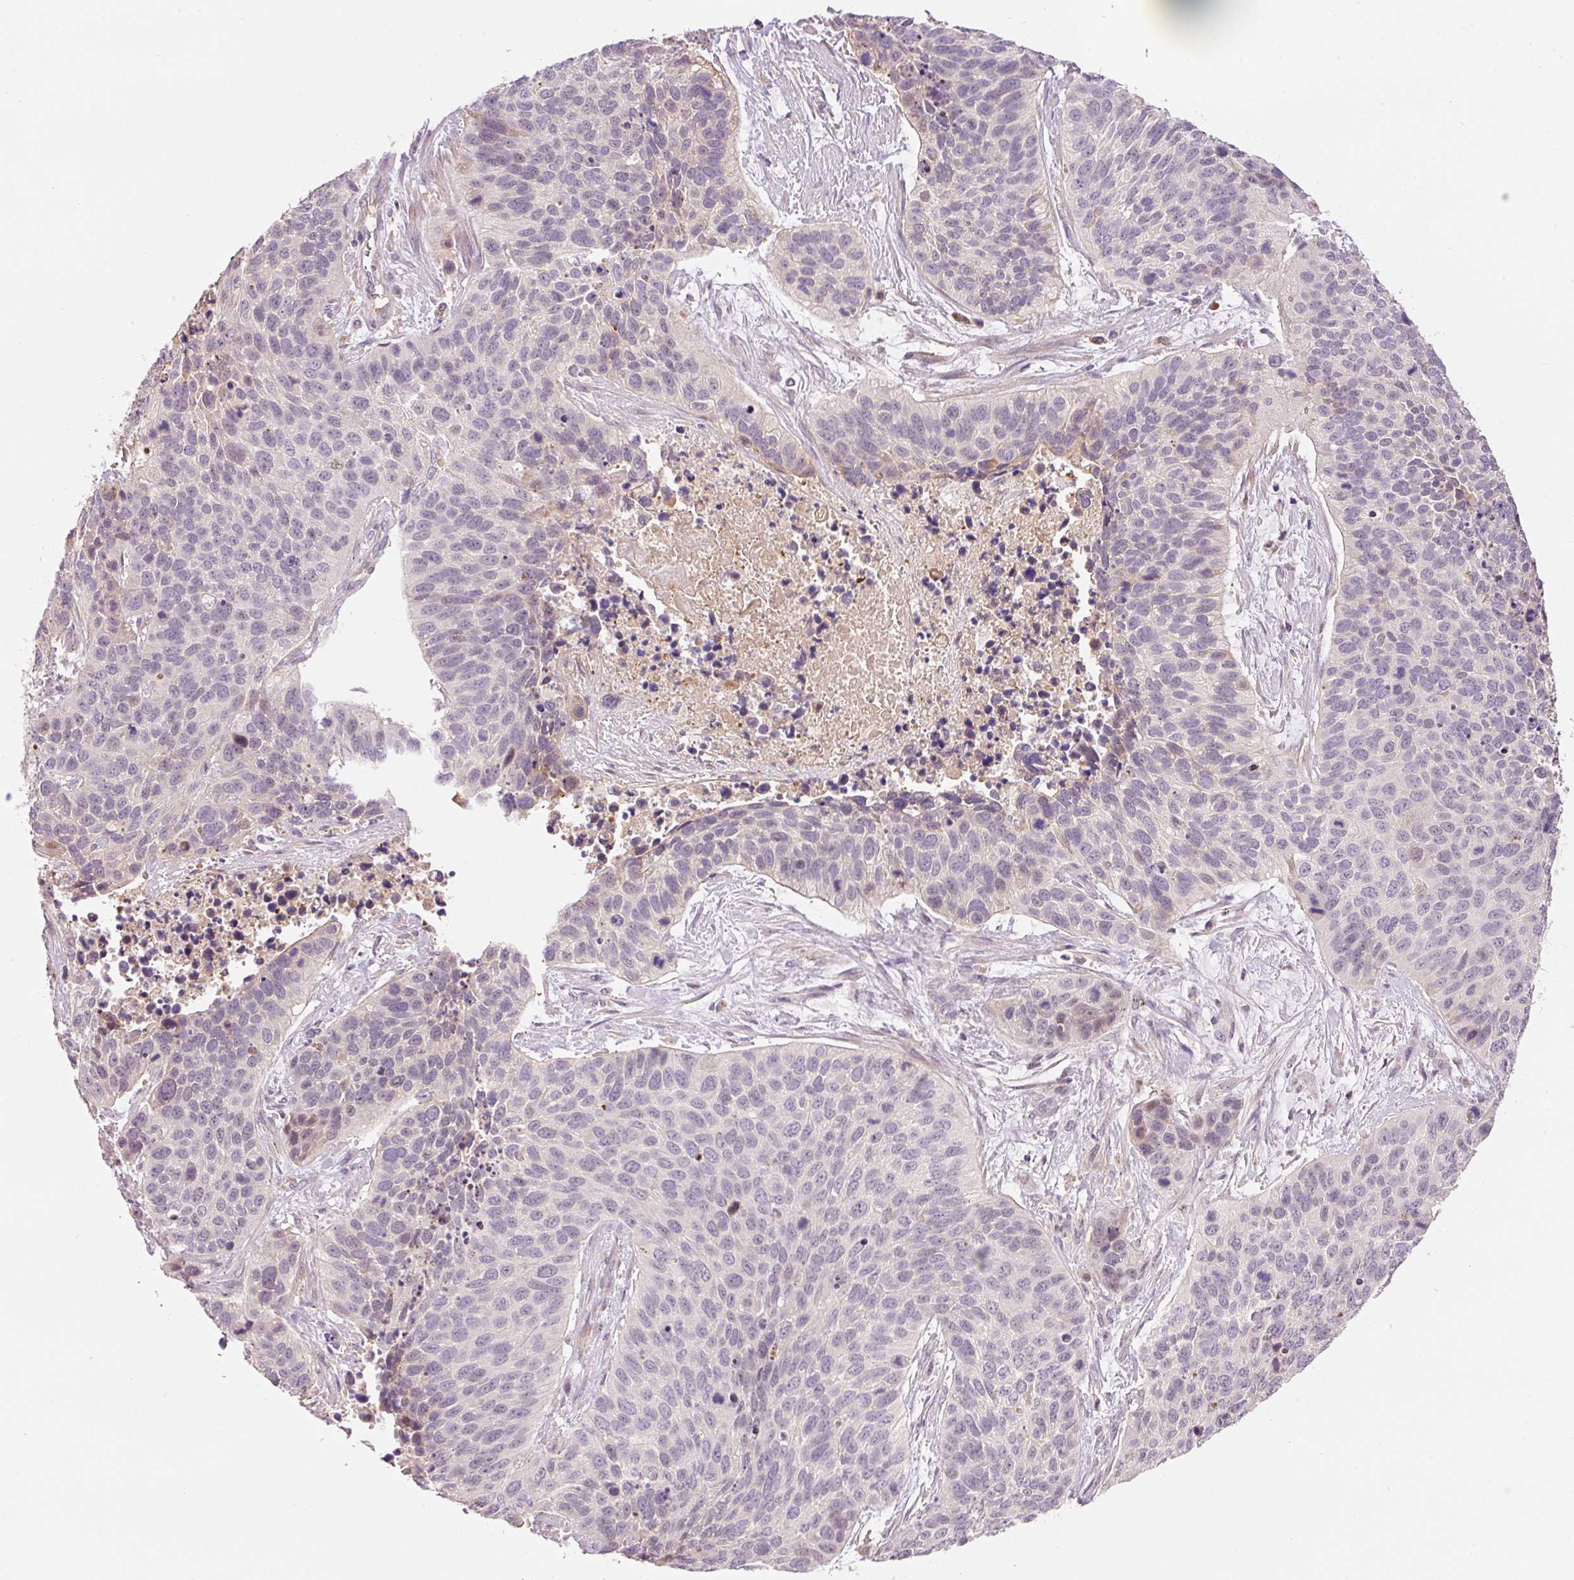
{"staining": {"intensity": "negative", "quantity": "none", "location": "none"}, "tissue": "lung cancer", "cell_type": "Tumor cells", "image_type": "cancer", "snomed": [{"axis": "morphology", "description": "Squamous cell carcinoma, NOS"}, {"axis": "topography", "description": "Lung"}], "caption": "There is no significant staining in tumor cells of squamous cell carcinoma (lung).", "gene": "CMTM8", "patient": {"sex": "male", "age": 62}}